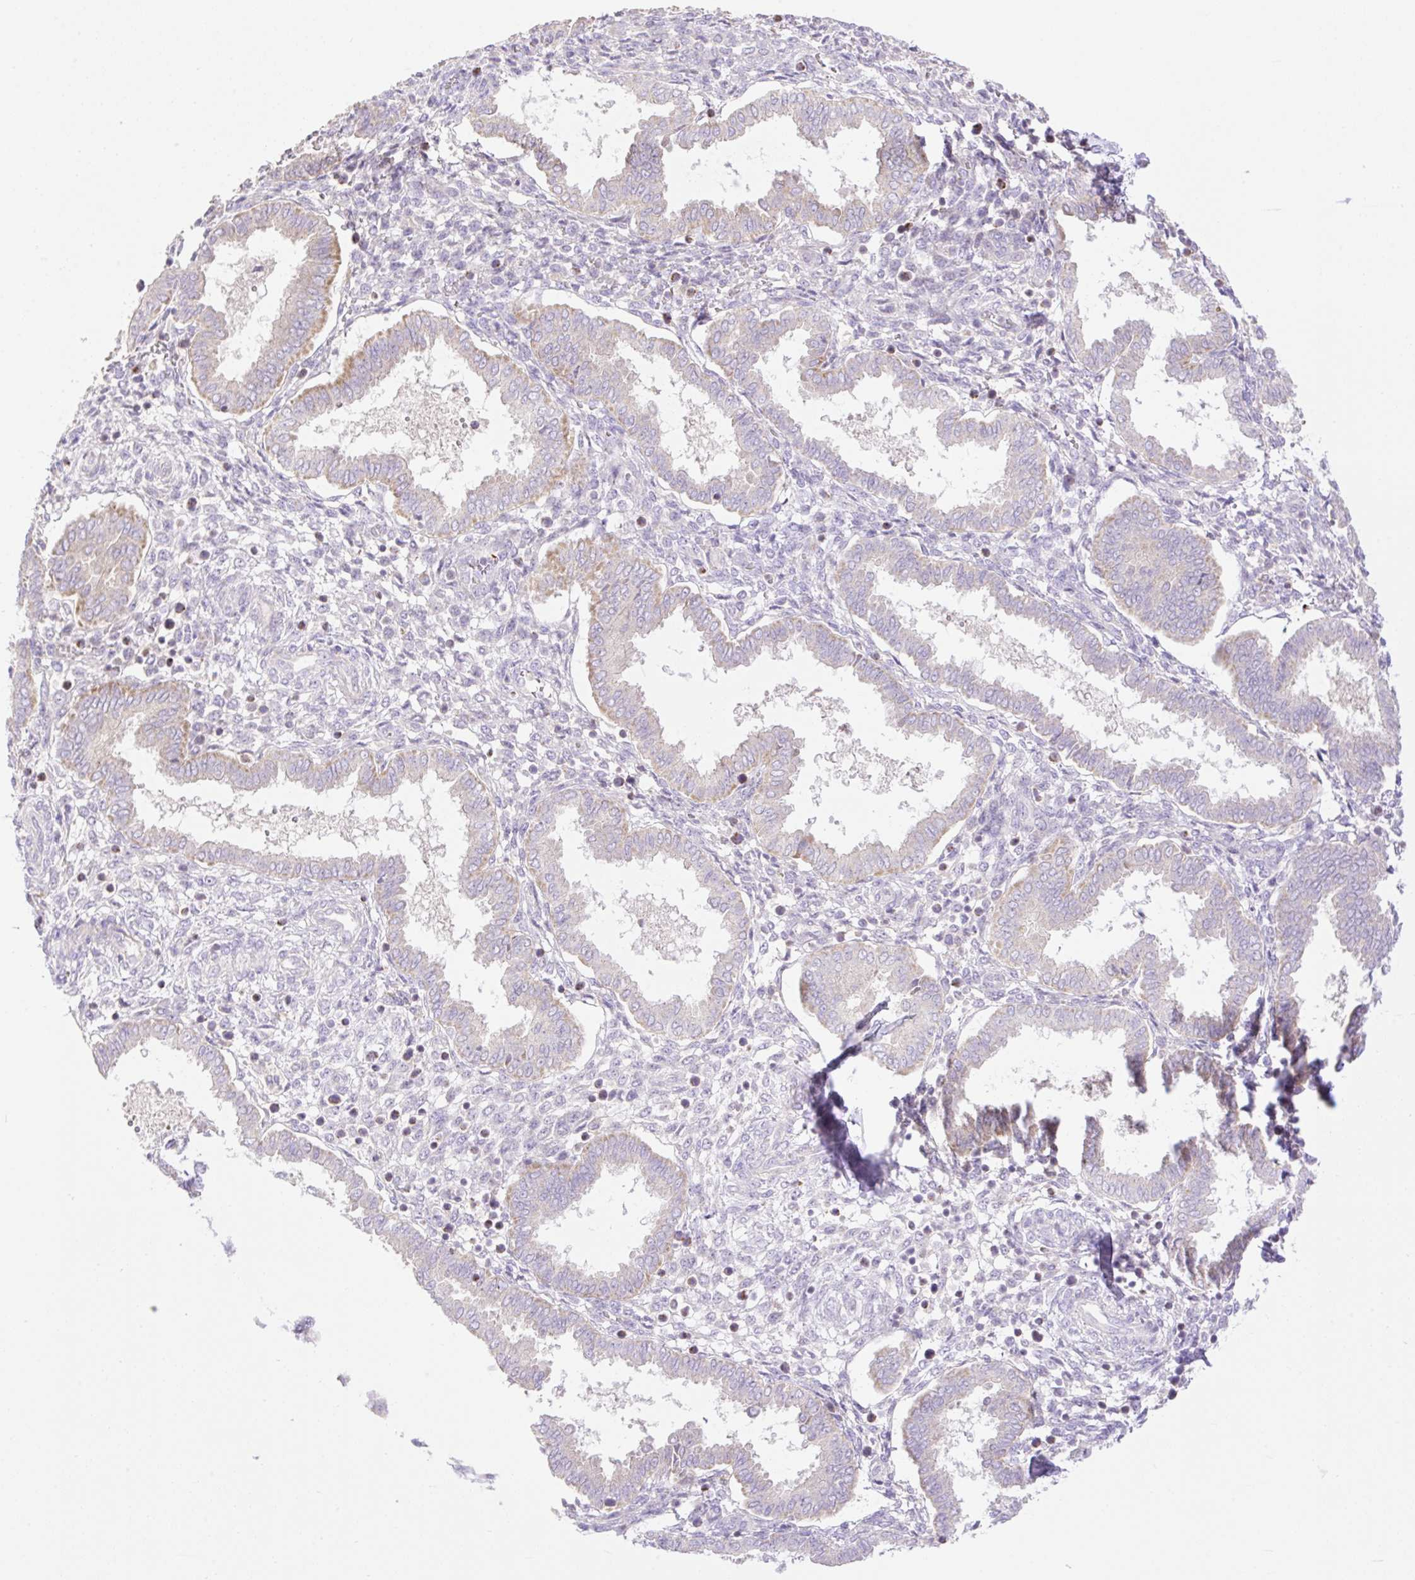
{"staining": {"intensity": "negative", "quantity": "none", "location": "none"}, "tissue": "endometrium", "cell_type": "Cells in endometrial stroma", "image_type": "normal", "snomed": [{"axis": "morphology", "description": "Normal tissue, NOS"}, {"axis": "topography", "description": "Endometrium"}], "caption": "DAB (3,3'-diaminobenzidine) immunohistochemical staining of benign endometrium demonstrates no significant expression in cells in endometrial stroma. (DAB (3,3'-diaminobenzidine) immunohistochemistry, high magnification).", "gene": "VPS25", "patient": {"sex": "female", "age": 24}}